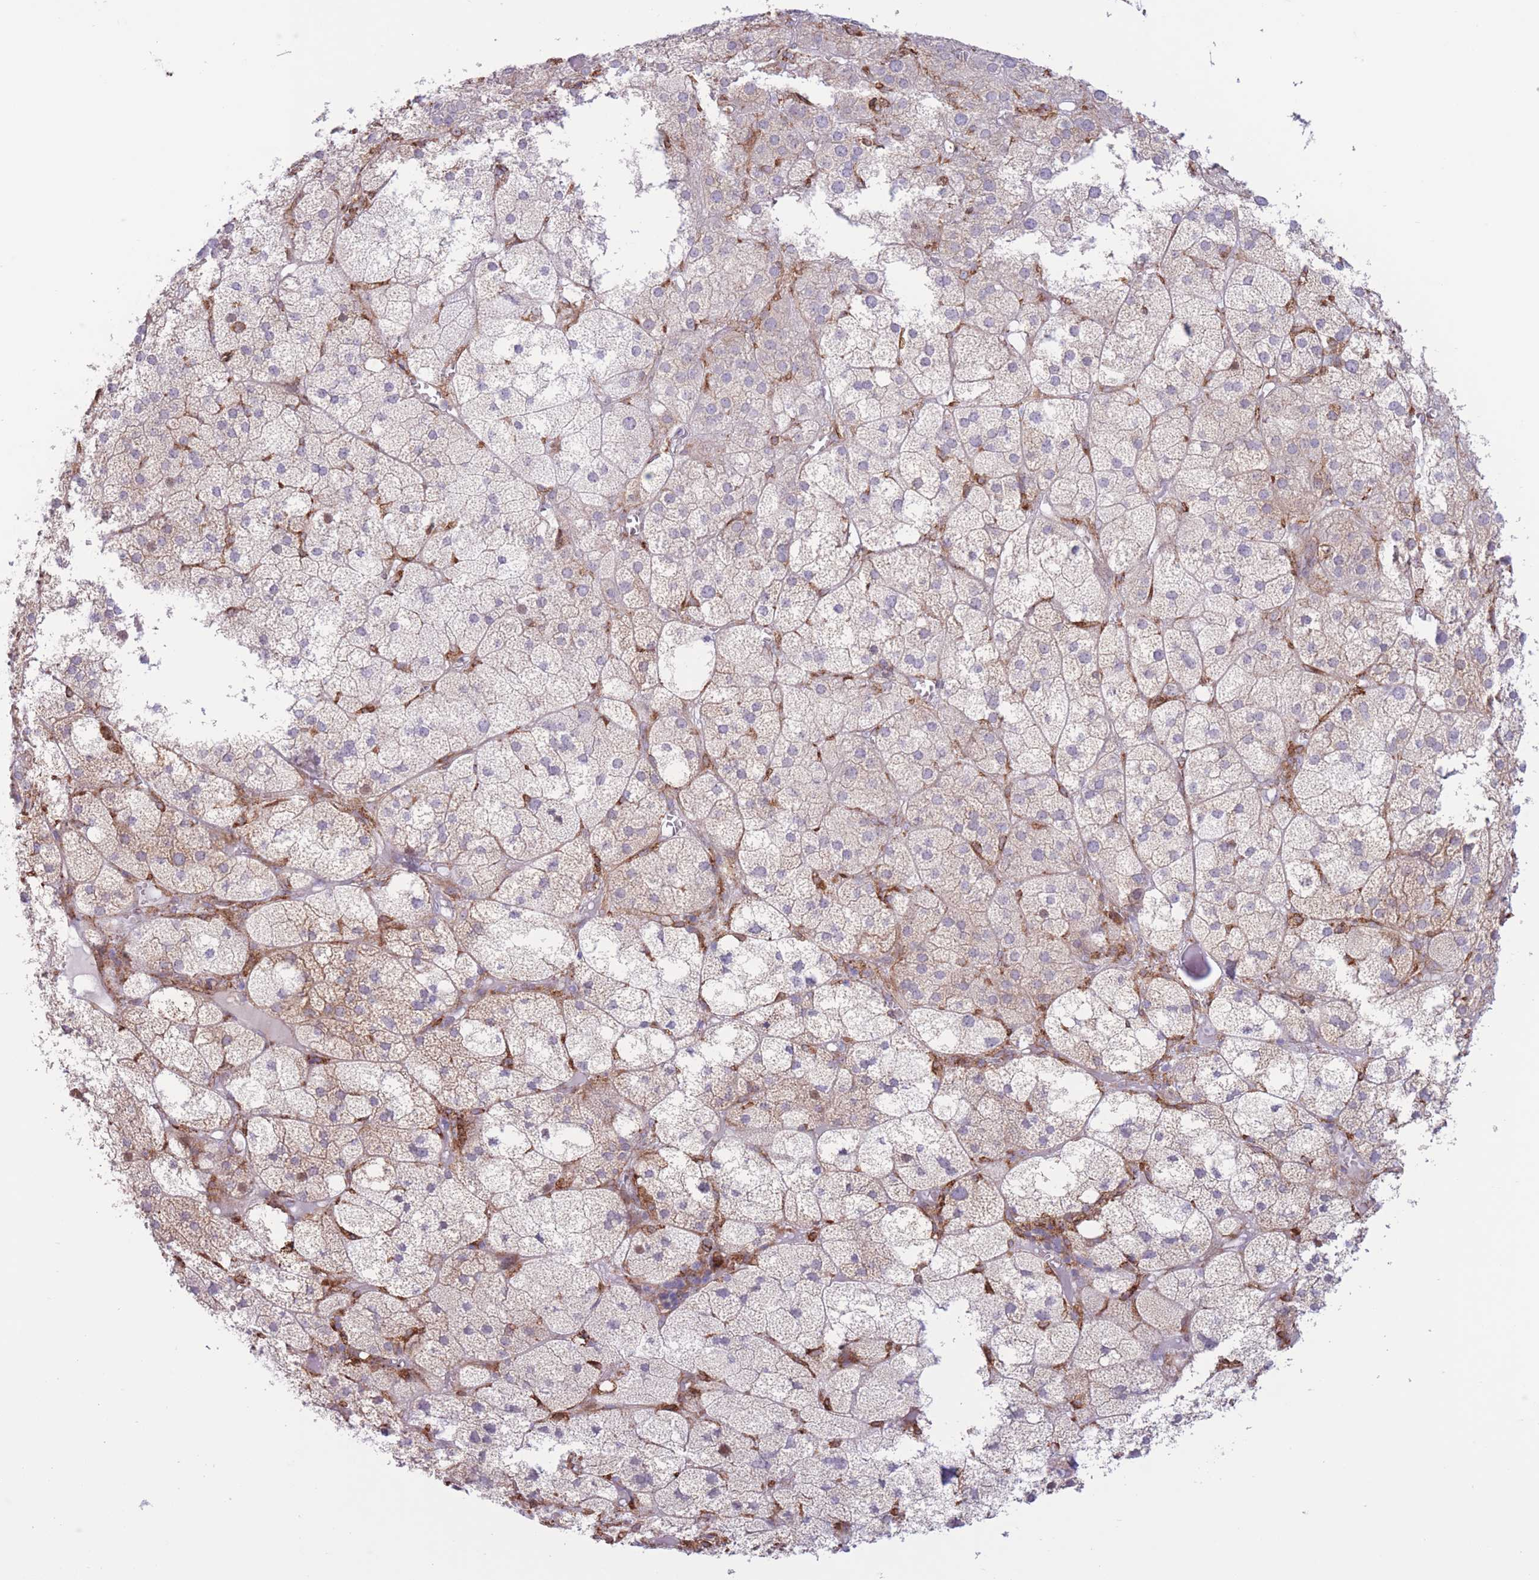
{"staining": {"intensity": "moderate", "quantity": "25%-75%", "location": "cytoplasmic/membranous"}, "tissue": "adrenal gland", "cell_type": "Glandular cells", "image_type": "normal", "snomed": [{"axis": "morphology", "description": "Normal tissue, NOS"}, {"axis": "topography", "description": "Adrenal gland"}], "caption": "Immunohistochemical staining of benign human adrenal gland displays 25%-75% levels of moderate cytoplasmic/membranous protein expression in approximately 25%-75% of glandular cells. Using DAB (brown) and hematoxylin (blue) stains, captured at high magnification using brightfield microscopy.", "gene": "MYDGF", "patient": {"sex": "female", "age": 61}}